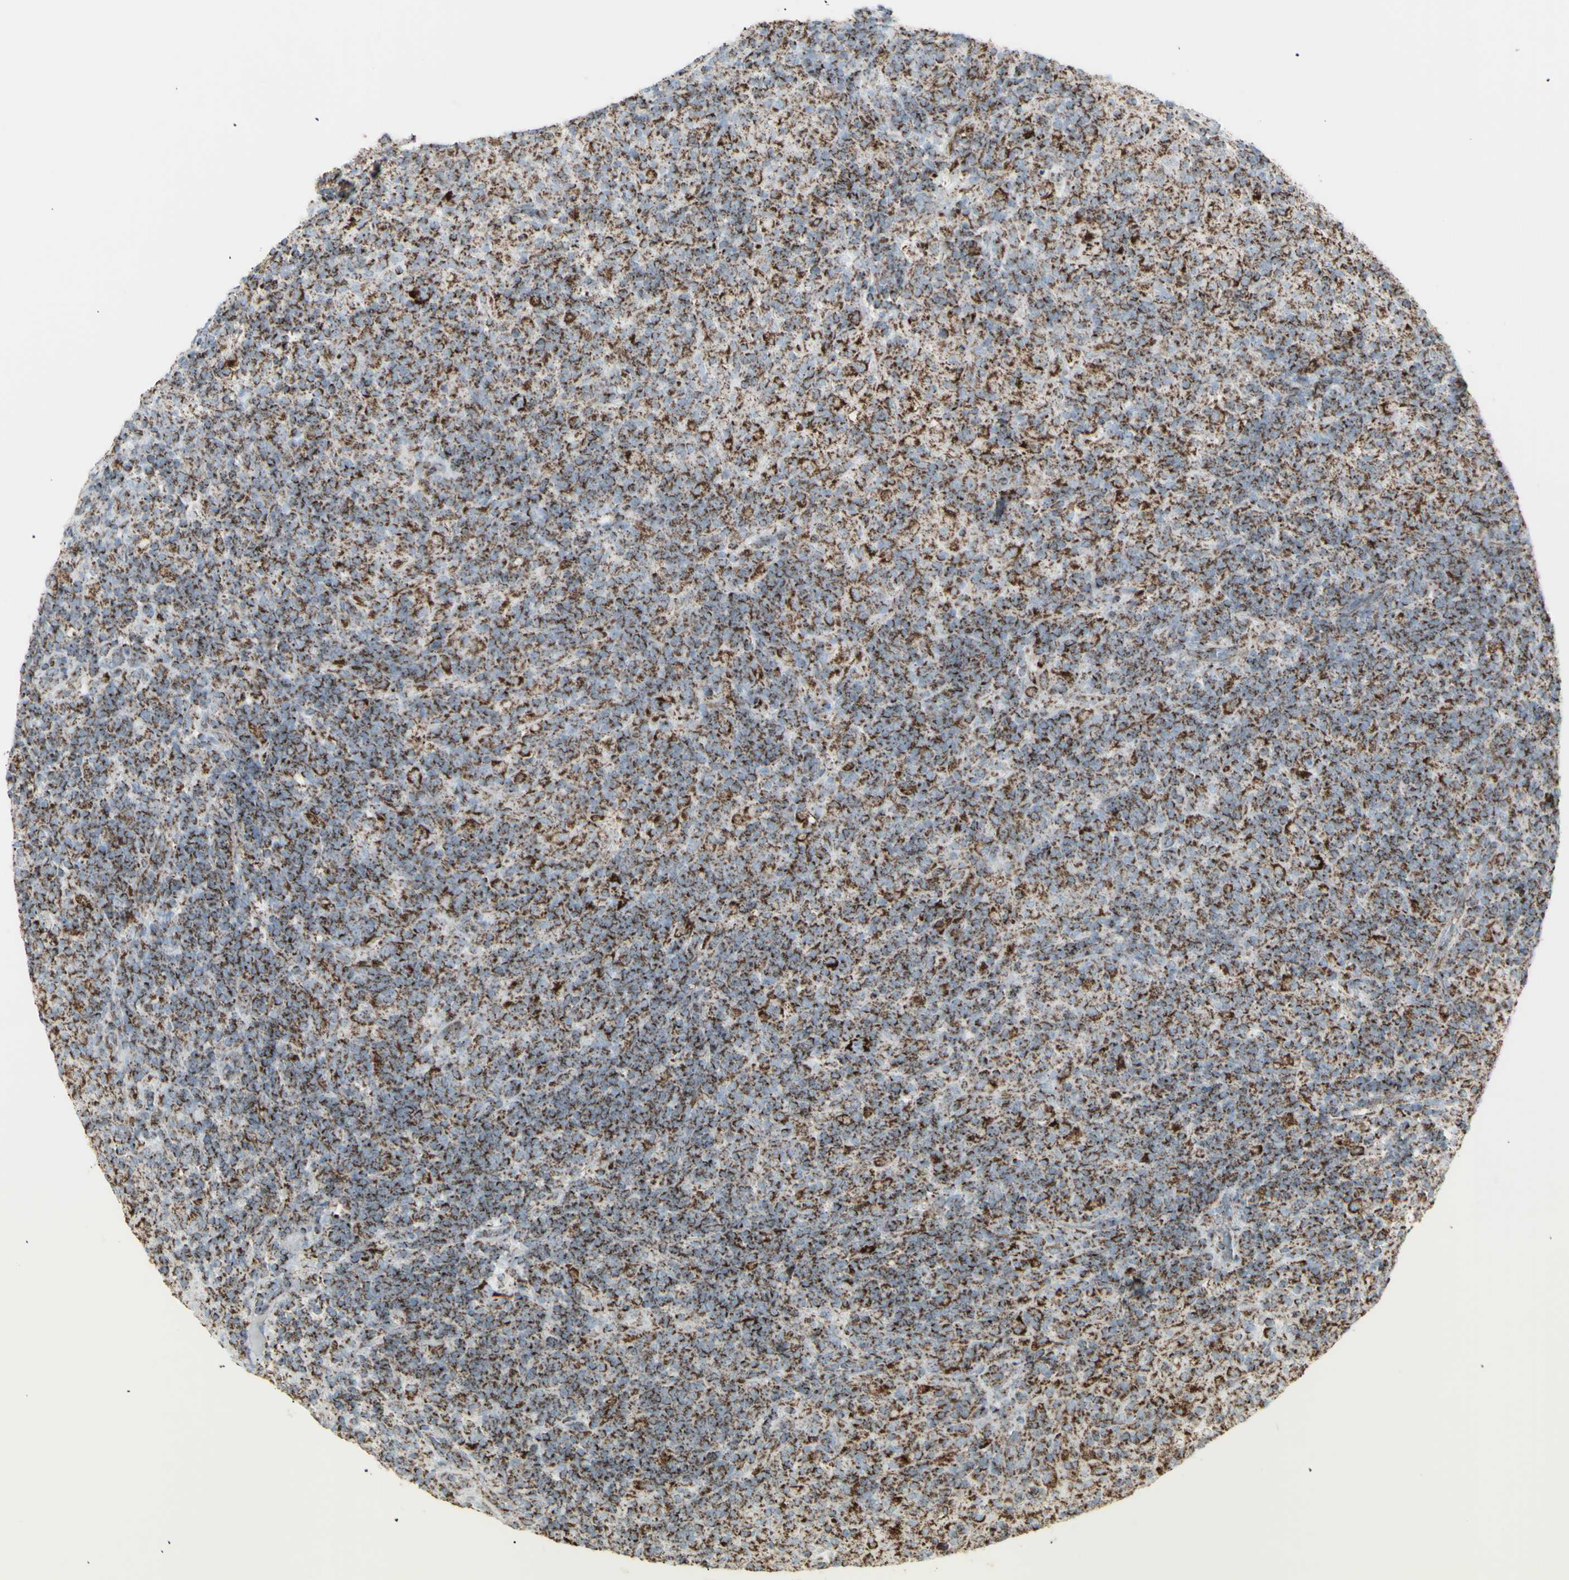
{"staining": {"intensity": "strong", "quantity": ">75%", "location": "cytoplasmic/membranous"}, "tissue": "lymphoma", "cell_type": "Tumor cells", "image_type": "cancer", "snomed": [{"axis": "morphology", "description": "Hodgkin's disease, NOS"}, {"axis": "topography", "description": "Lymph node"}], "caption": "This is an image of immunohistochemistry (IHC) staining of lymphoma, which shows strong staining in the cytoplasmic/membranous of tumor cells.", "gene": "PLGRKT", "patient": {"sex": "male", "age": 70}}